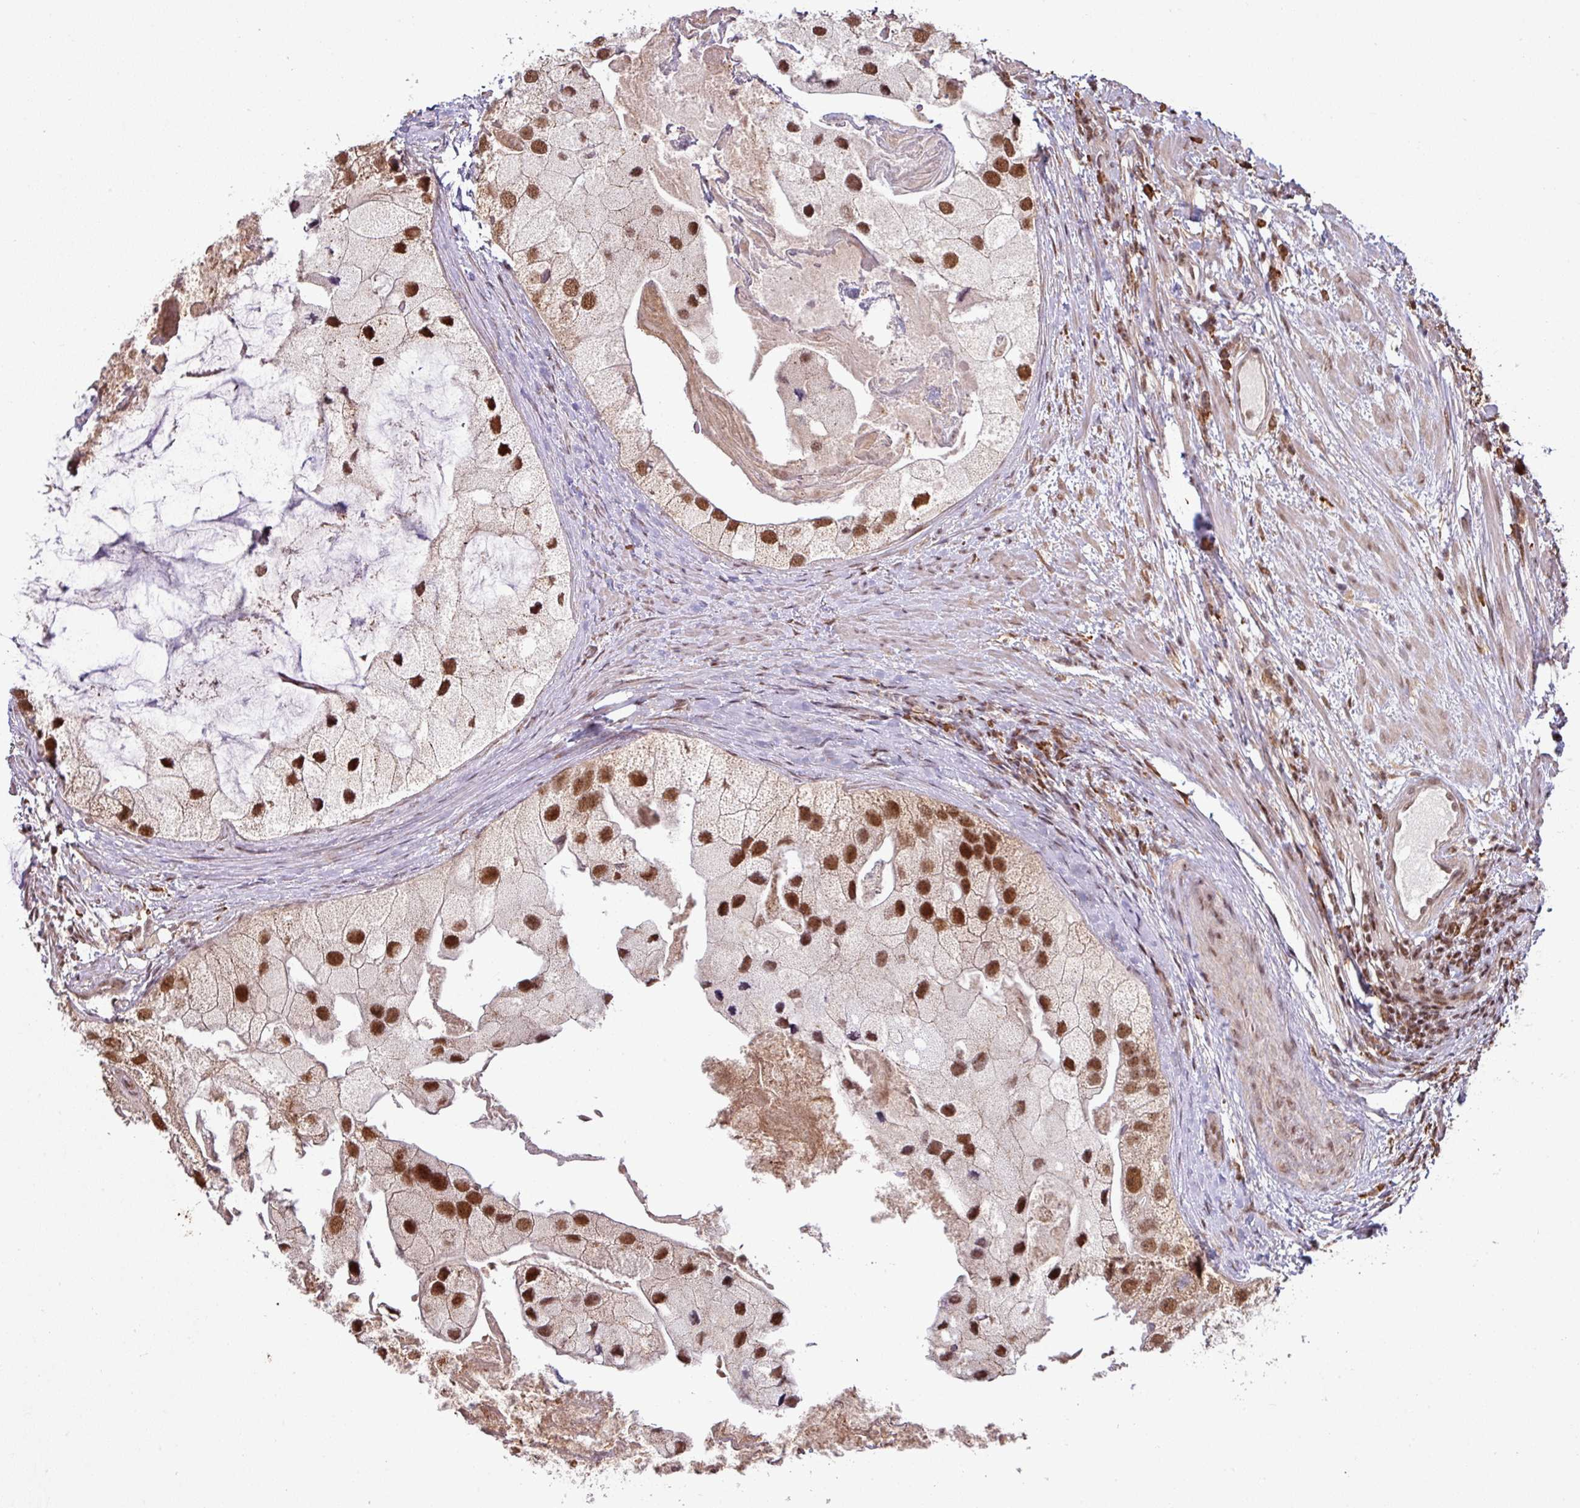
{"staining": {"intensity": "strong", "quantity": ">75%", "location": "nuclear"}, "tissue": "prostate cancer", "cell_type": "Tumor cells", "image_type": "cancer", "snomed": [{"axis": "morphology", "description": "Adenocarcinoma, High grade"}, {"axis": "topography", "description": "Prostate"}], "caption": "This micrograph reveals IHC staining of human prostate cancer (high-grade adenocarcinoma), with high strong nuclear expression in approximately >75% of tumor cells.", "gene": "PHF23", "patient": {"sex": "male", "age": 62}}